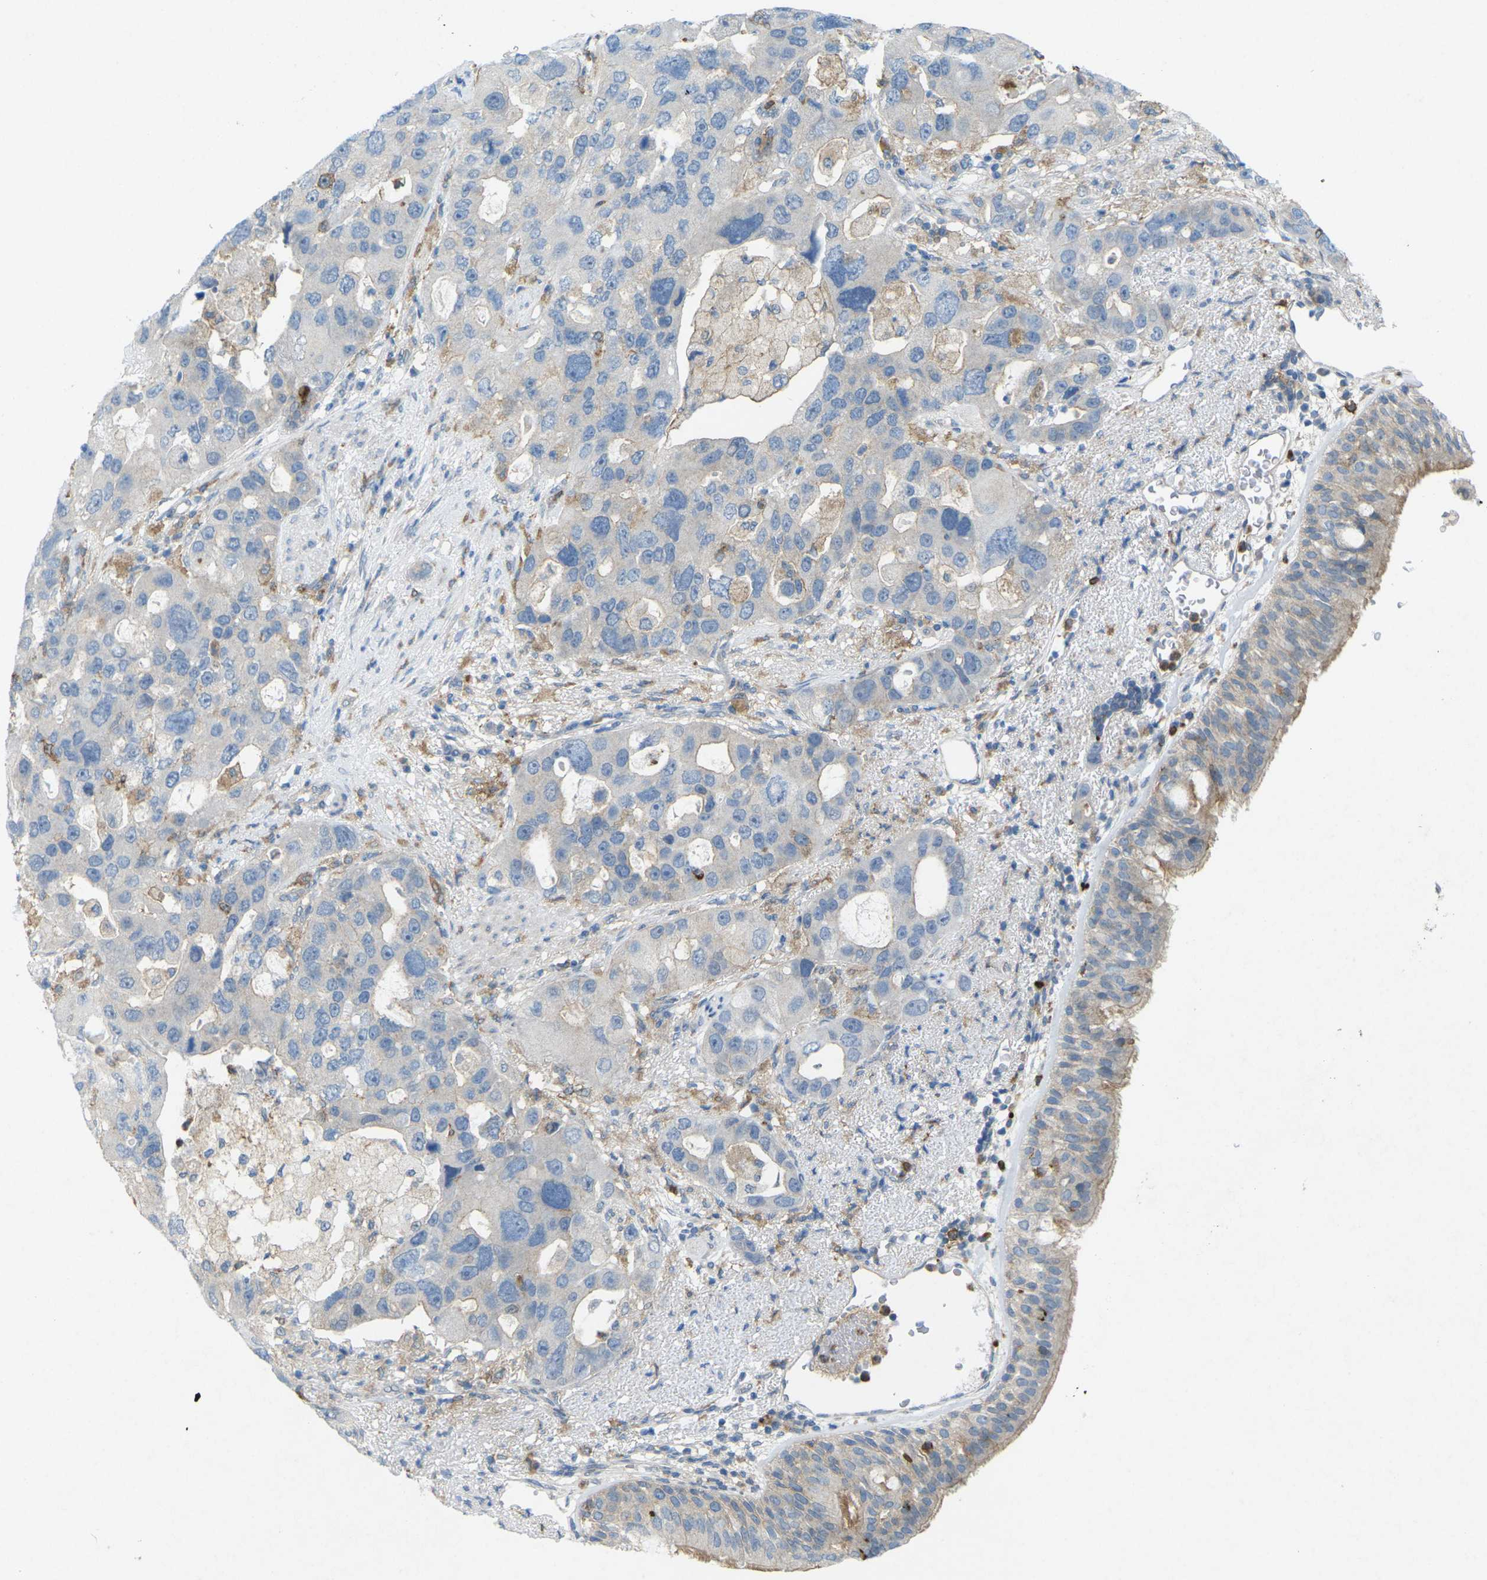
{"staining": {"intensity": "moderate", "quantity": ">75%", "location": "cytoplasmic/membranous"}, "tissue": "bronchus", "cell_type": "Respiratory epithelial cells", "image_type": "normal", "snomed": [{"axis": "morphology", "description": "Normal tissue, NOS"}, {"axis": "morphology", "description": "Adenocarcinoma, NOS"}, {"axis": "morphology", "description": "Adenocarcinoma, metastatic, NOS"}, {"axis": "topography", "description": "Lymph node"}, {"axis": "topography", "description": "Bronchus"}, {"axis": "topography", "description": "Lung"}], "caption": "IHC of normal bronchus exhibits medium levels of moderate cytoplasmic/membranous staining in approximately >75% of respiratory epithelial cells. The protein is shown in brown color, while the nuclei are stained blue.", "gene": "STK11", "patient": {"sex": "female", "age": 54}}